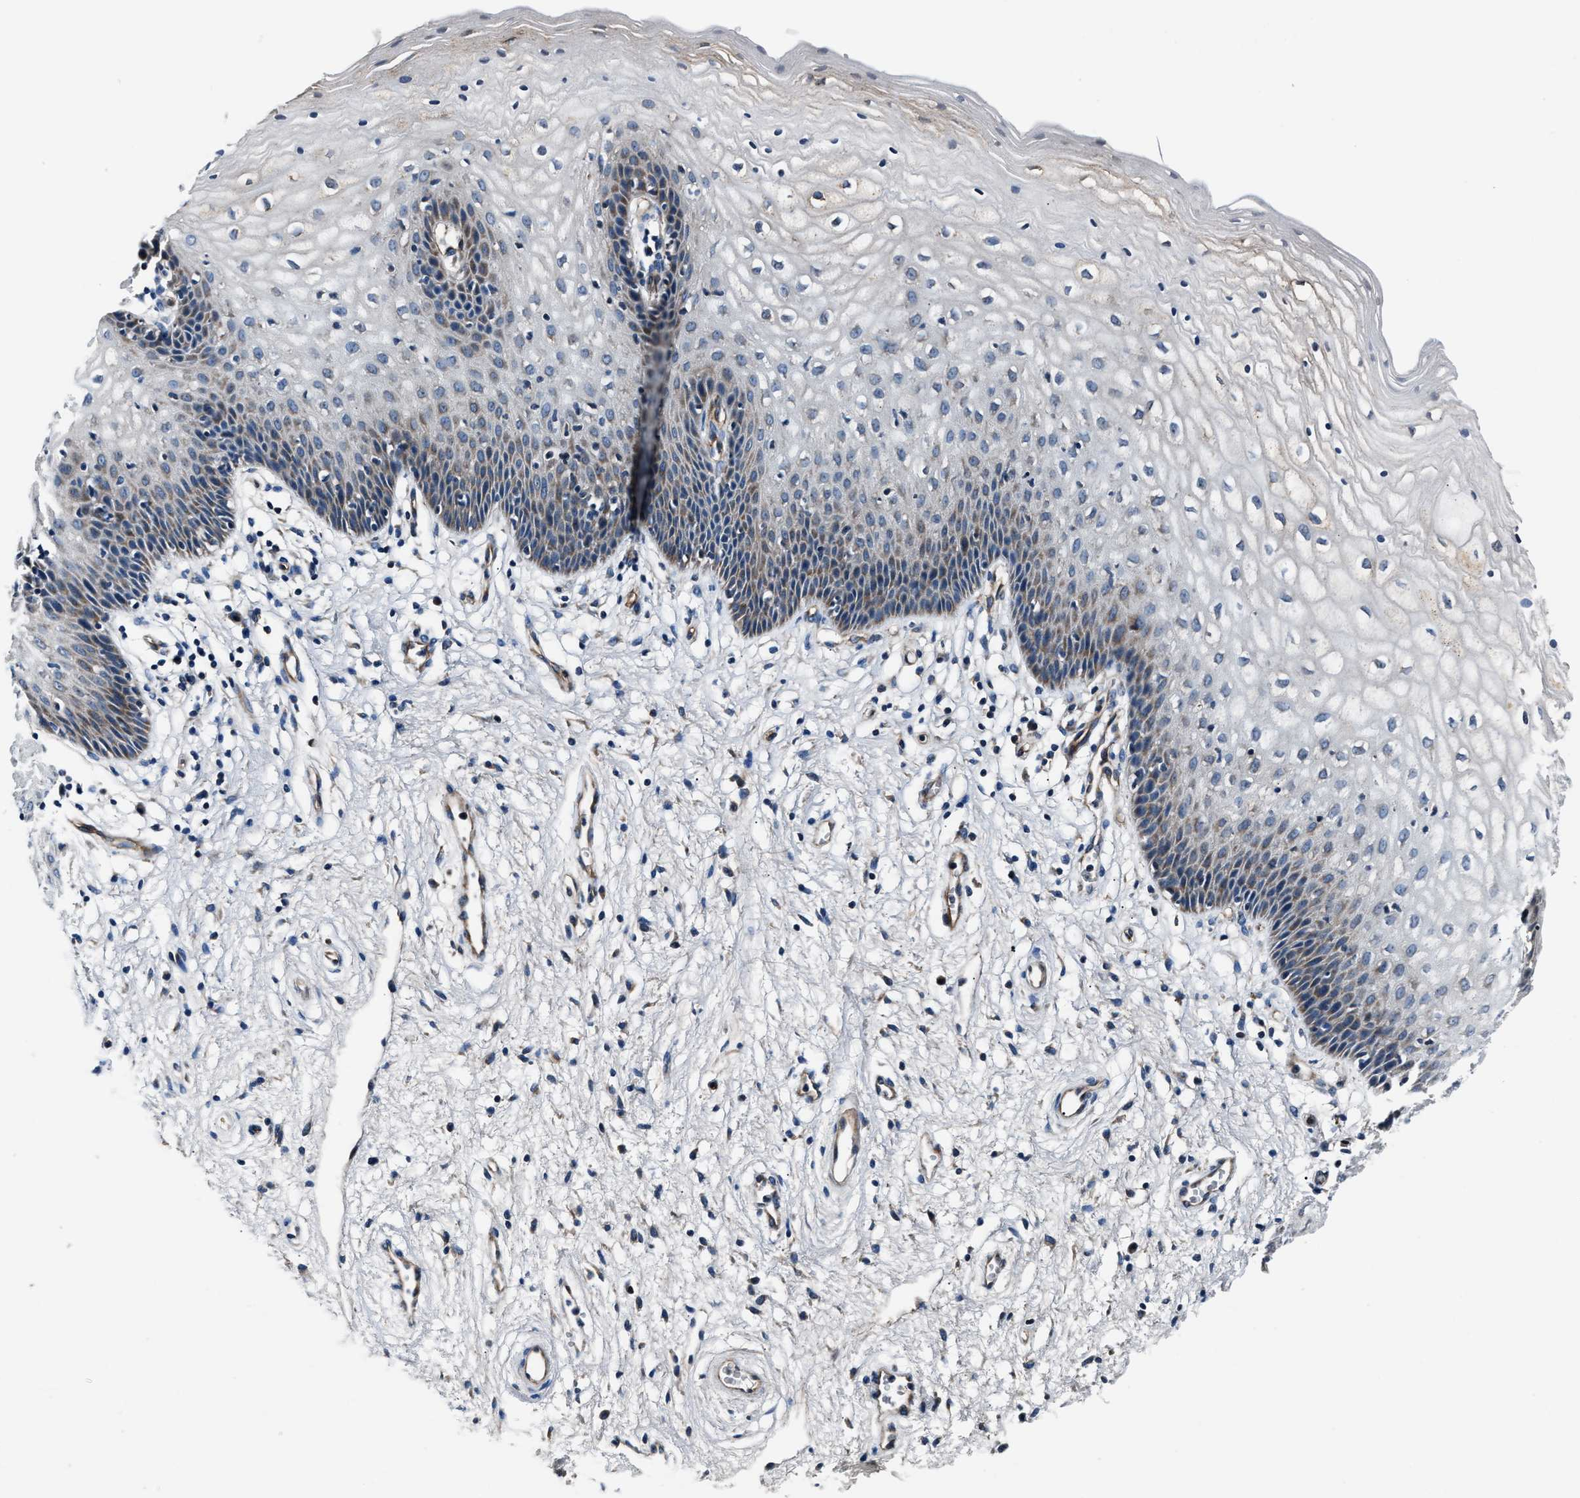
{"staining": {"intensity": "weak", "quantity": "25%-75%", "location": "cytoplasmic/membranous"}, "tissue": "vagina", "cell_type": "Squamous epithelial cells", "image_type": "normal", "snomed": [{"axis": "morphology", "description": "Normal tissue, NOS"}, {"axis": "topography", "description": "Vagina"}], "caption": "Brown immunohistochemical staining in normal vagina exhibits weak cytoplasmic/membranous positivity in approximately 25%-75% of squamous epithelial cells.", "gene": "ENSG00000281039", "patient": {"sex": "female", "age": 34}}